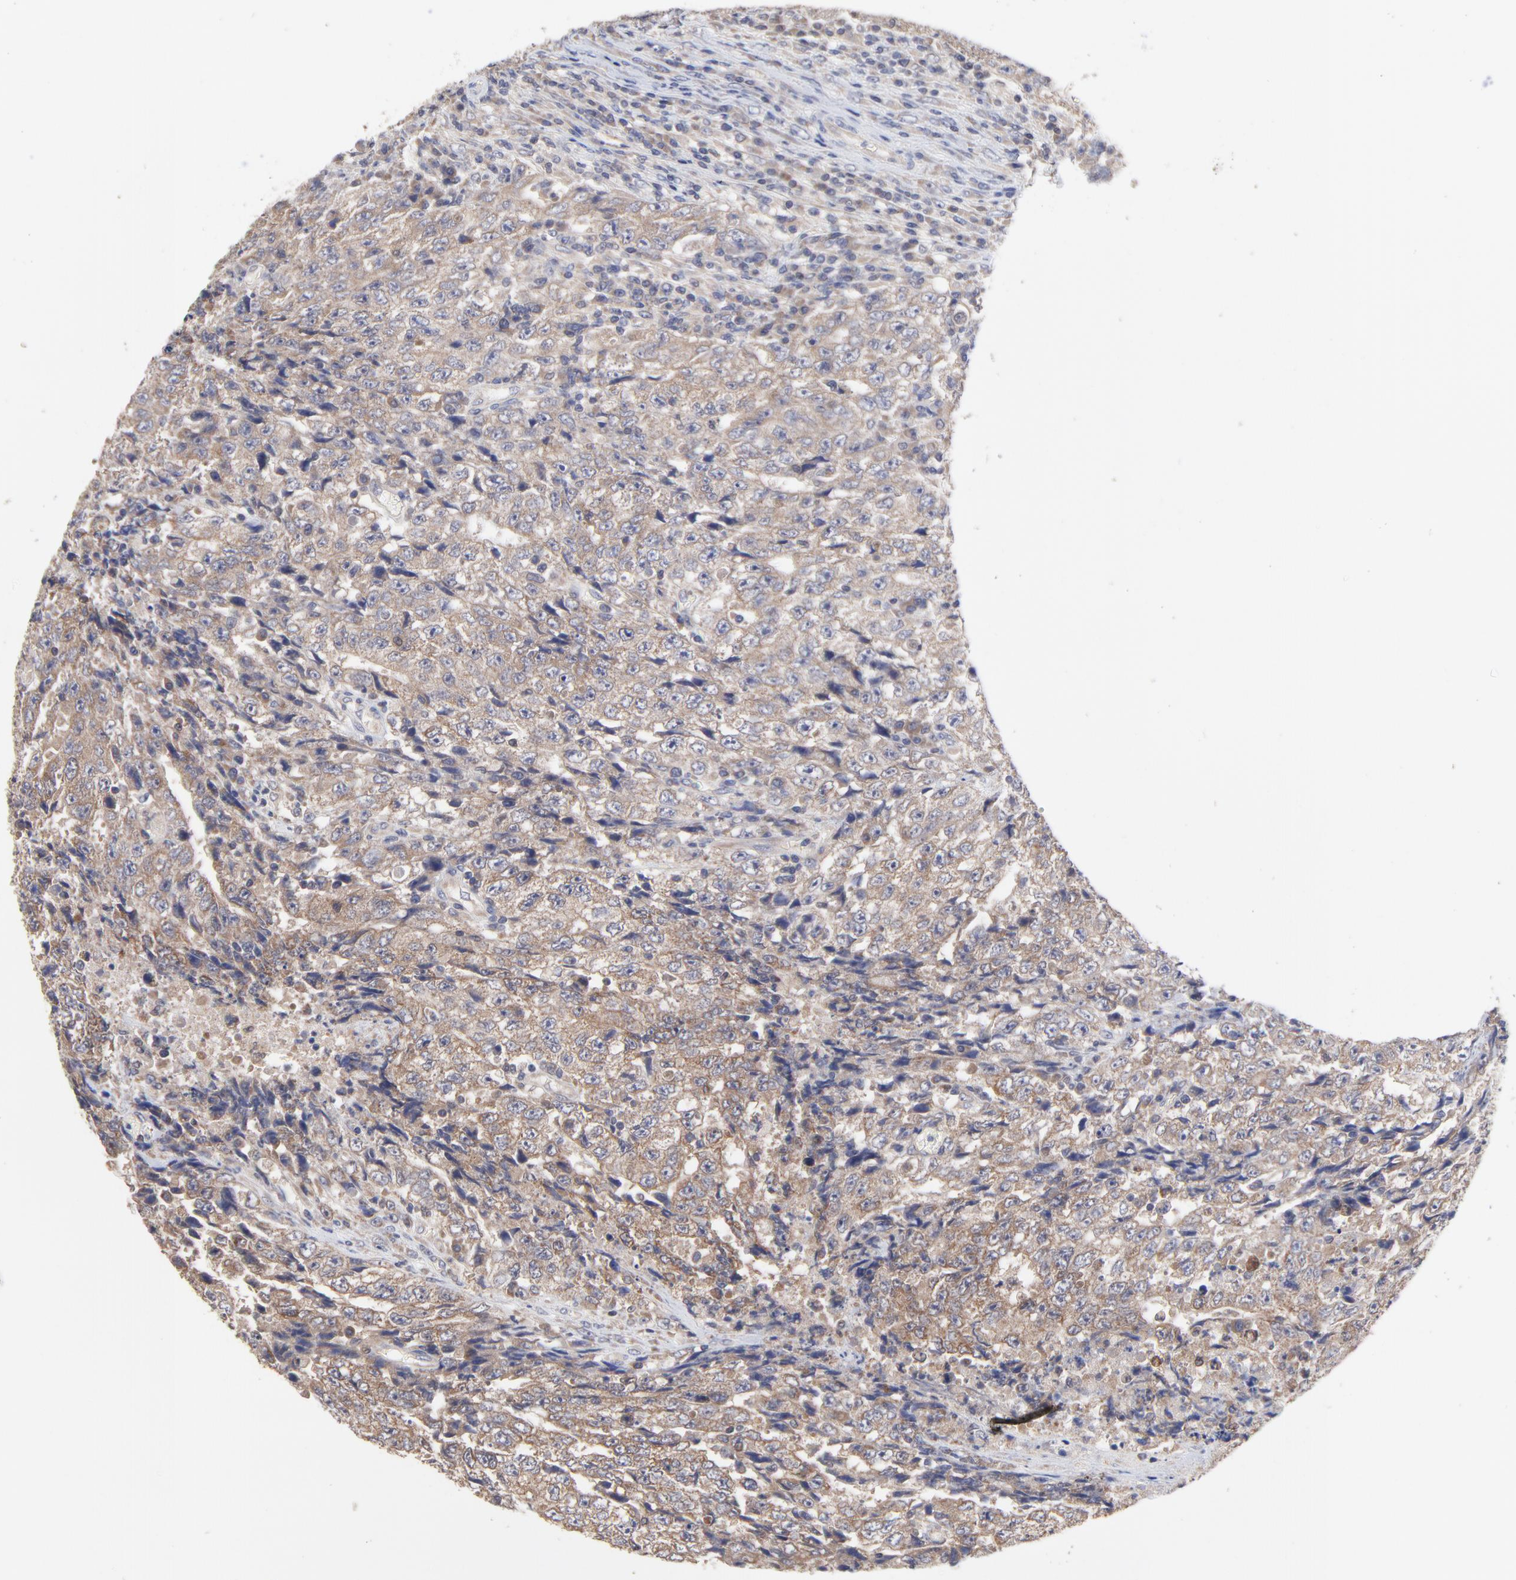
{"staining": {"intensity": "weak", "quantity": ">75%", "location": "cytoplasmic/membranous"}, "tissue": "testis cancer", "cell_type": "Tumor cells", "image_type": "cancer", "snomed": [{"axis": "morphology", "description": "Necrosis, NOS"}, {"axis": "morphology", "description": "Carcinoma, Embryonal, NOS"}, {"axis": "topography", "description": "Testis"}], "caption": "This is an image of IHC staining of testis embryonal carcinoma, which shows weak positivity in the cytoplasmic/membranous of tumor cells.", "gene": "PCMT1", "patient": {"sex": "male", "age": 19}}